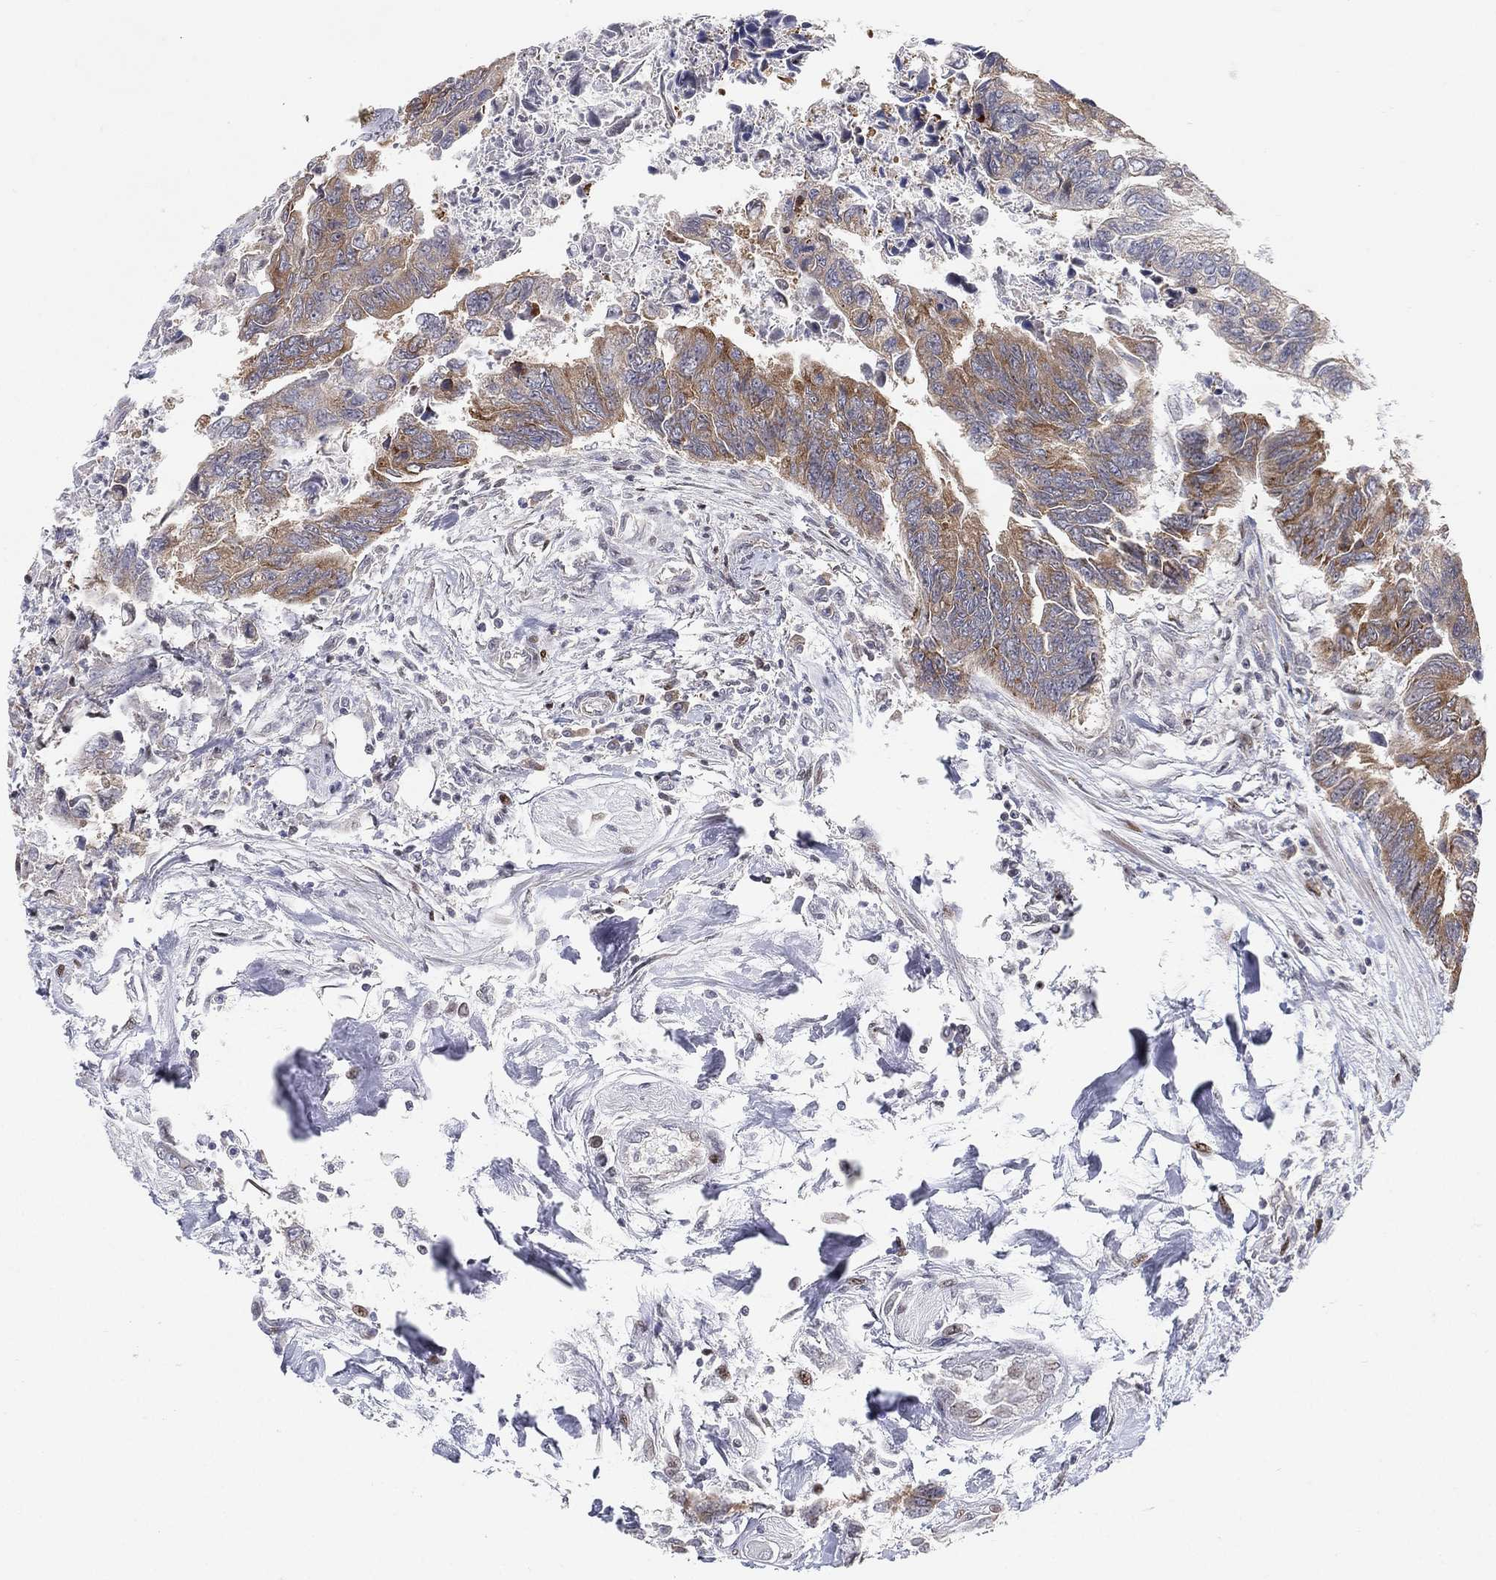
{"staining": {"intensity": "moderate", "quantity": "<25%", "location": "cytoplasmic/membranous"}, "tissue": "colorectal cancer", "cell_type": "Tumor cells", "image_type": "cancer", "snomed": [{"axis": "morphology", "description": "Adenocarcinoma, NOS"}, {"axis": "topography", "description": "Colon"}], "caption": "A micrograph of colorectal cancer (adenocarcinoma) stained for a protein exhibits moderate cytoplasmic/membranous brown staining in tumor cells. (DAB IHC with brightfield microscopy, high magnification).", "gene": "TMTC4", "patient": {"sex": "female", "age": 65}}